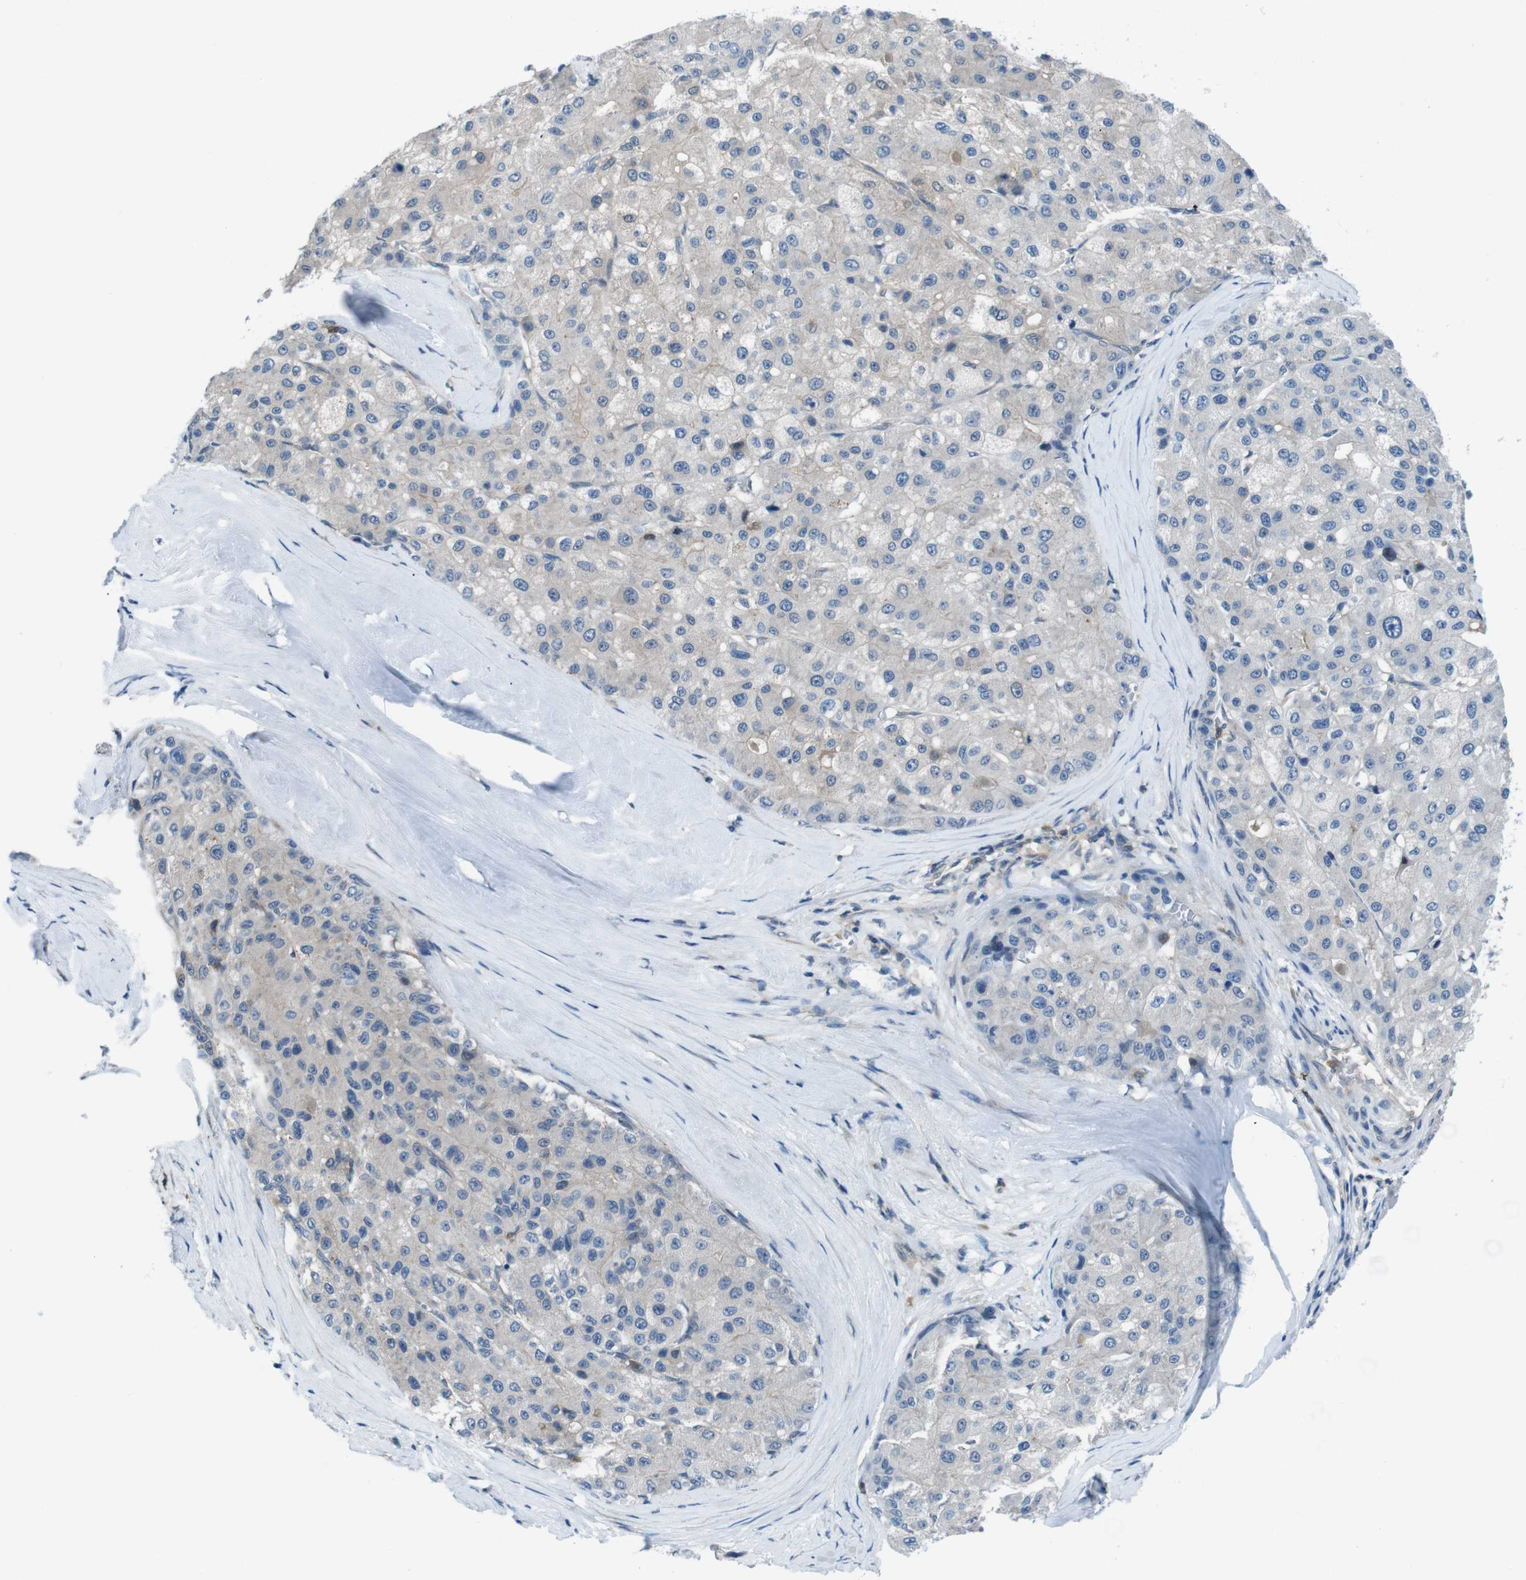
{"staining": {"intensity": "negative", "quantity": "none", "location": "none"}, "tissue": "liver cancer", "cell_type": "Tumor cells", "image_type": "cancer", "snomed": [{"axis": "morphology", "description": "Carcinoma, Hepatocellular, NOS"}, {"axis": "topography", "description": "Liver"}], "caption": "There is no significant positivity in tumor cells of hepatocellular carcinoma (liver).", "gene": "NANOS2", "patient": {"sex": "male", "age": 80}}